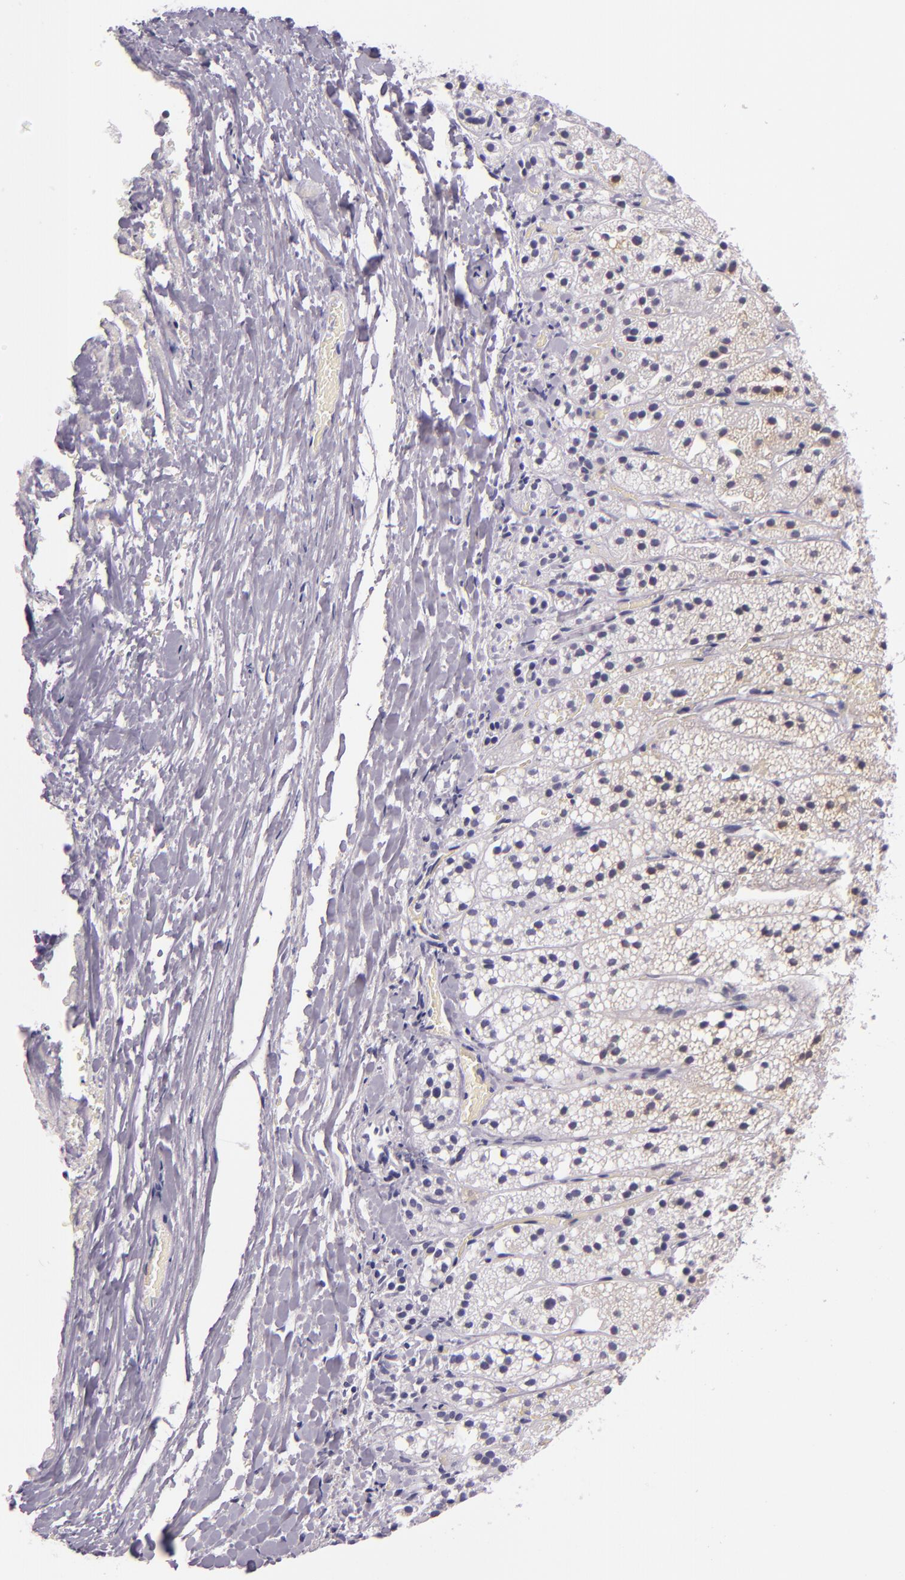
{"staining": {"intensity": "weak", "quantity": "25%-75%", "location": "cytoplasmic/membranous"}, "tissue": "adrenal gland", "cell_type": "Glandular cells", "image_type": "normal", "snomed": [{"axis": "morphology", "description": "Normal tissue, NOS"}, {"axis": "topography", "description": "Adrenal gland"}], "caption": "This is an image of immunohistochemistry staining of benign adrenal gland, which shows weak staining in the cytoplasmic/membranous of glandular cells.", "gene": "HSP90AA1", "patient": {"sex": "female", "age": 44}}